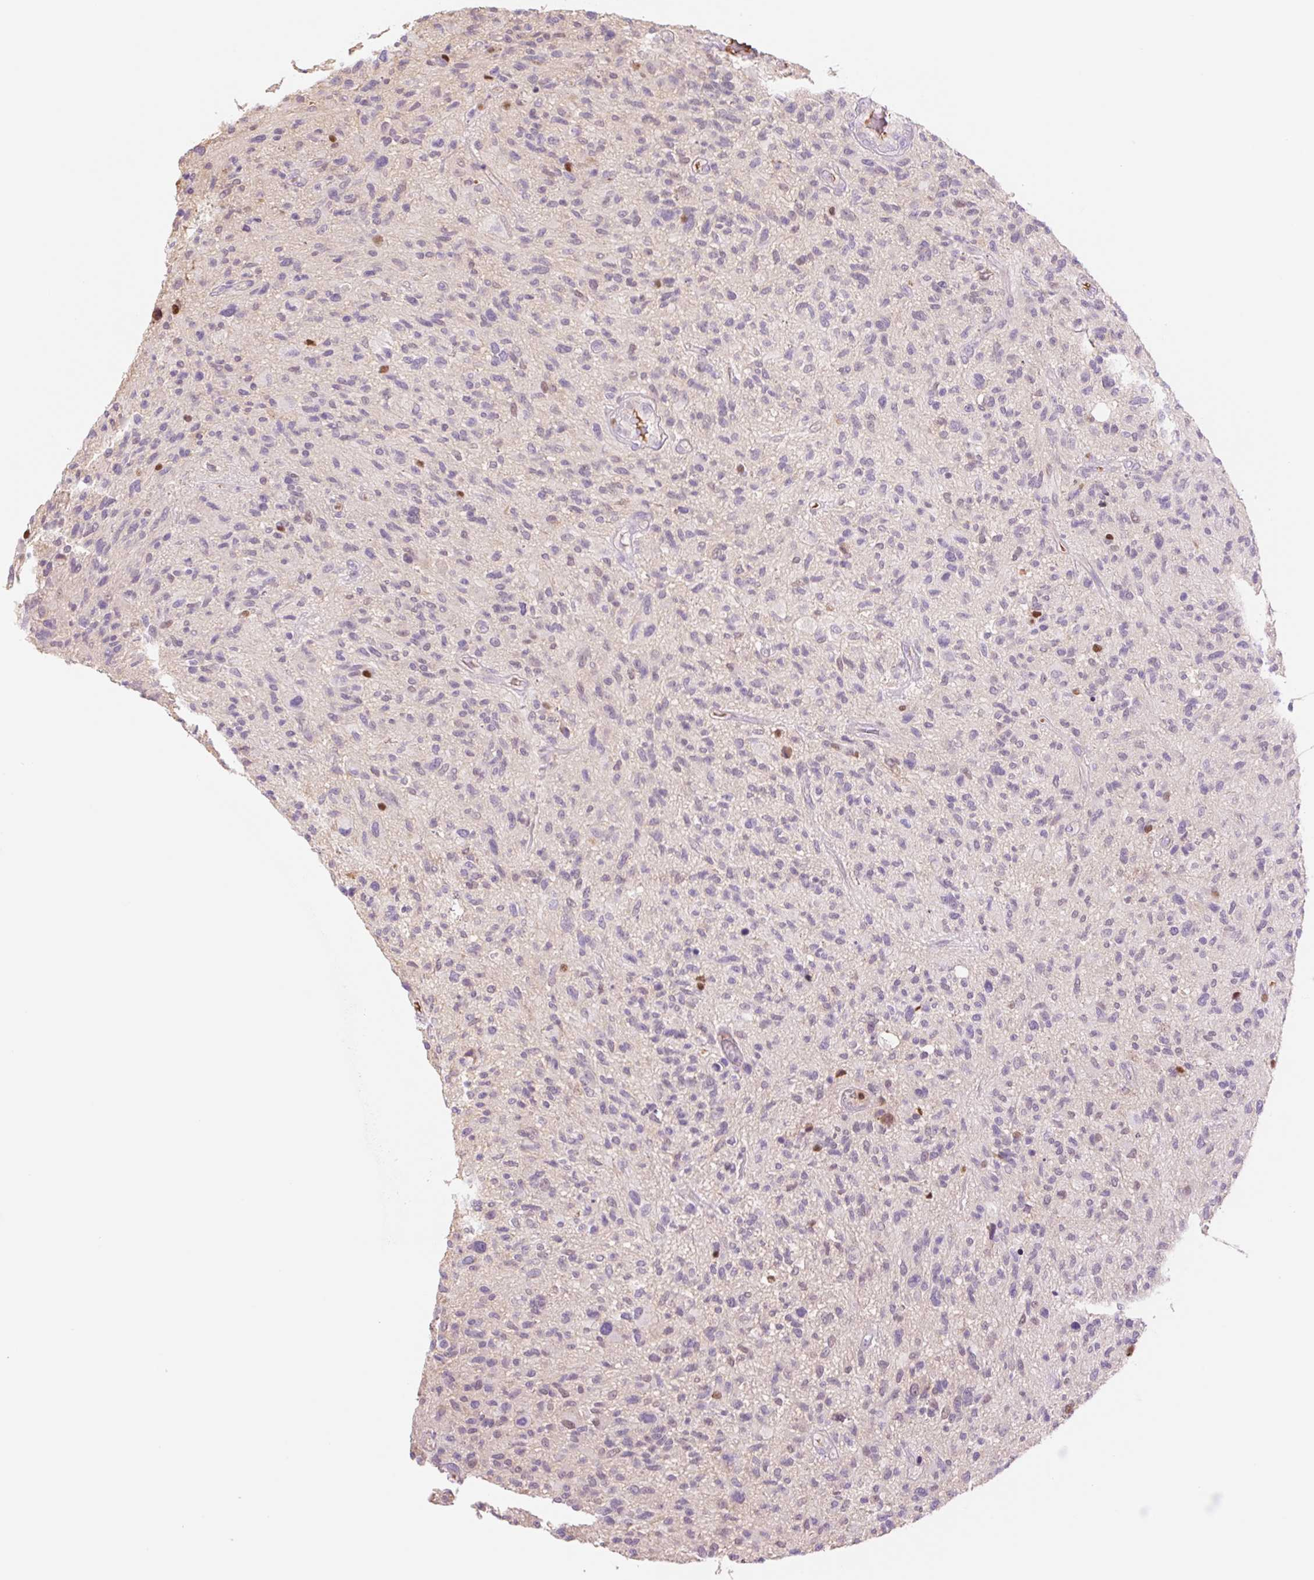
{"staining": {"intensity": "weak", "quantity": "<25%", "location": "nuclear"}, "tissue": "glioma", "cell_type": "Tumor cells", "image_type": "cancer", "snomed": [{"axis": "morphology", "description": "Glioma, malignant, High grade"}, {"axis": "topography", "description": "Brain"}], "caption": "Immunohistochemical staining of human glioma exhibits no significant positivity in tumor cells.", "gene": "HEBP1", "patient": {"sex": "male", "age": 47}}